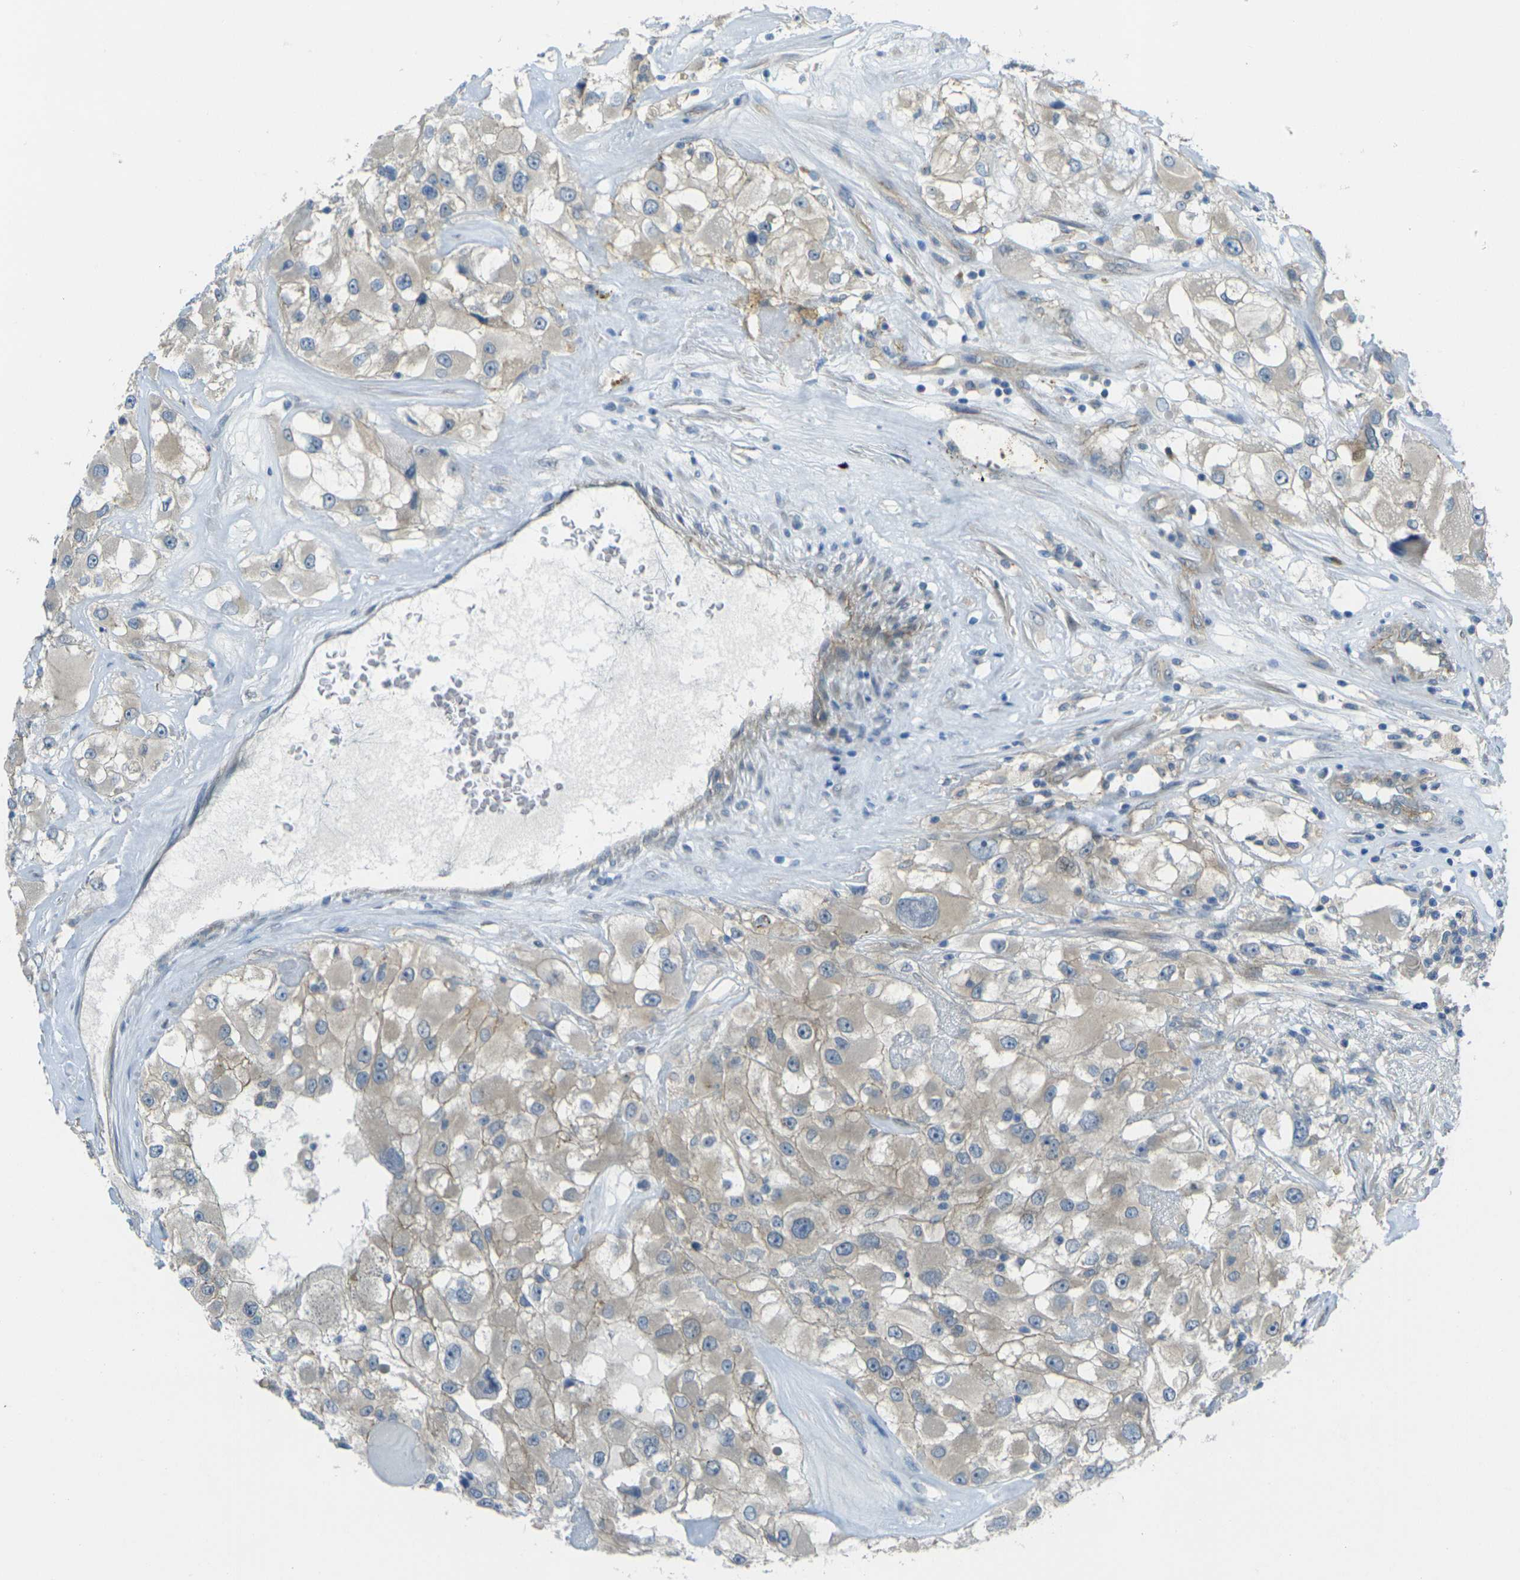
{"staining": {"intensity": "weak", "quantity": "25%-75%", "location": "cytoplasmic/membranous"}, "tissue": "renal cancer", "cell_type": "Tumor cells", "image_type": "cancer", "snomed": [{"axis": "morphology", "description": "Adenocarcinoma, NOS"}, {"axis": "topography", "description": "Kidney"}], "caption": "Renal cancer (adenocarcinoma) was stained to show a protein in brown. There is low levels of weak cytoplasmic/membranous expression in approximately 25%-75% of tumor cells.", "gene": "RHBDD1", "patient": {"sex": "female", "age": 52}}